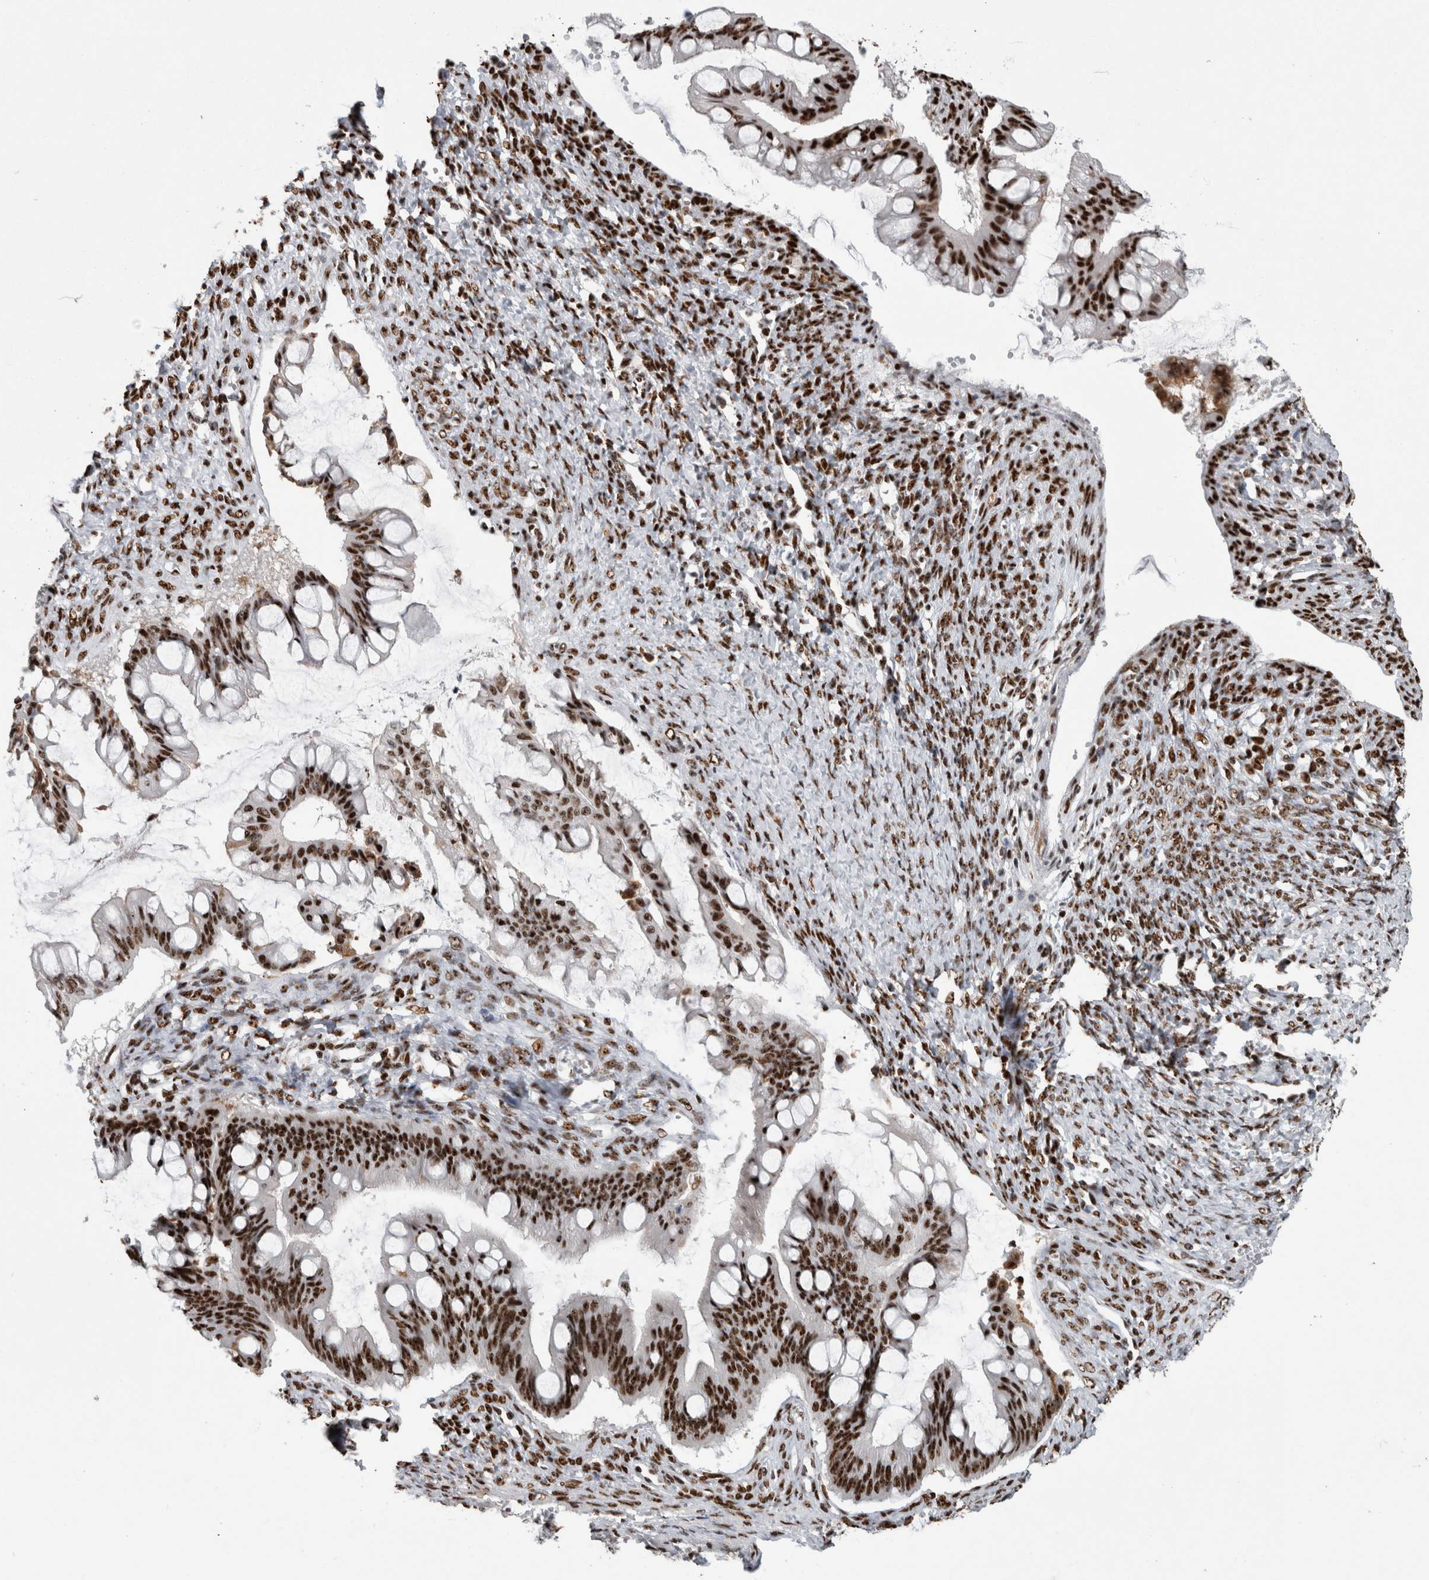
{"staining": {"intensity": "strong", "quantity": ">75%", "location": "nuclear"}, "tissue": "ovarian cancer", "cell_type": "Tumor cells", "image_type": "cancer", "snomed": [{"axis": "morphology", "description": "Cystadenocarcinoma, mucinous, NOS"}, {"axis": "topography", "description": "Ovary"}], "caption": "Protein analysis of ovarian cancer (mucinous cystadenocarcinoma) tissue exhibits strong nuclear positivity in about >75% of tumor cells.", "gene": "NCL", "patient": {"sex": "female", "age": 73}}